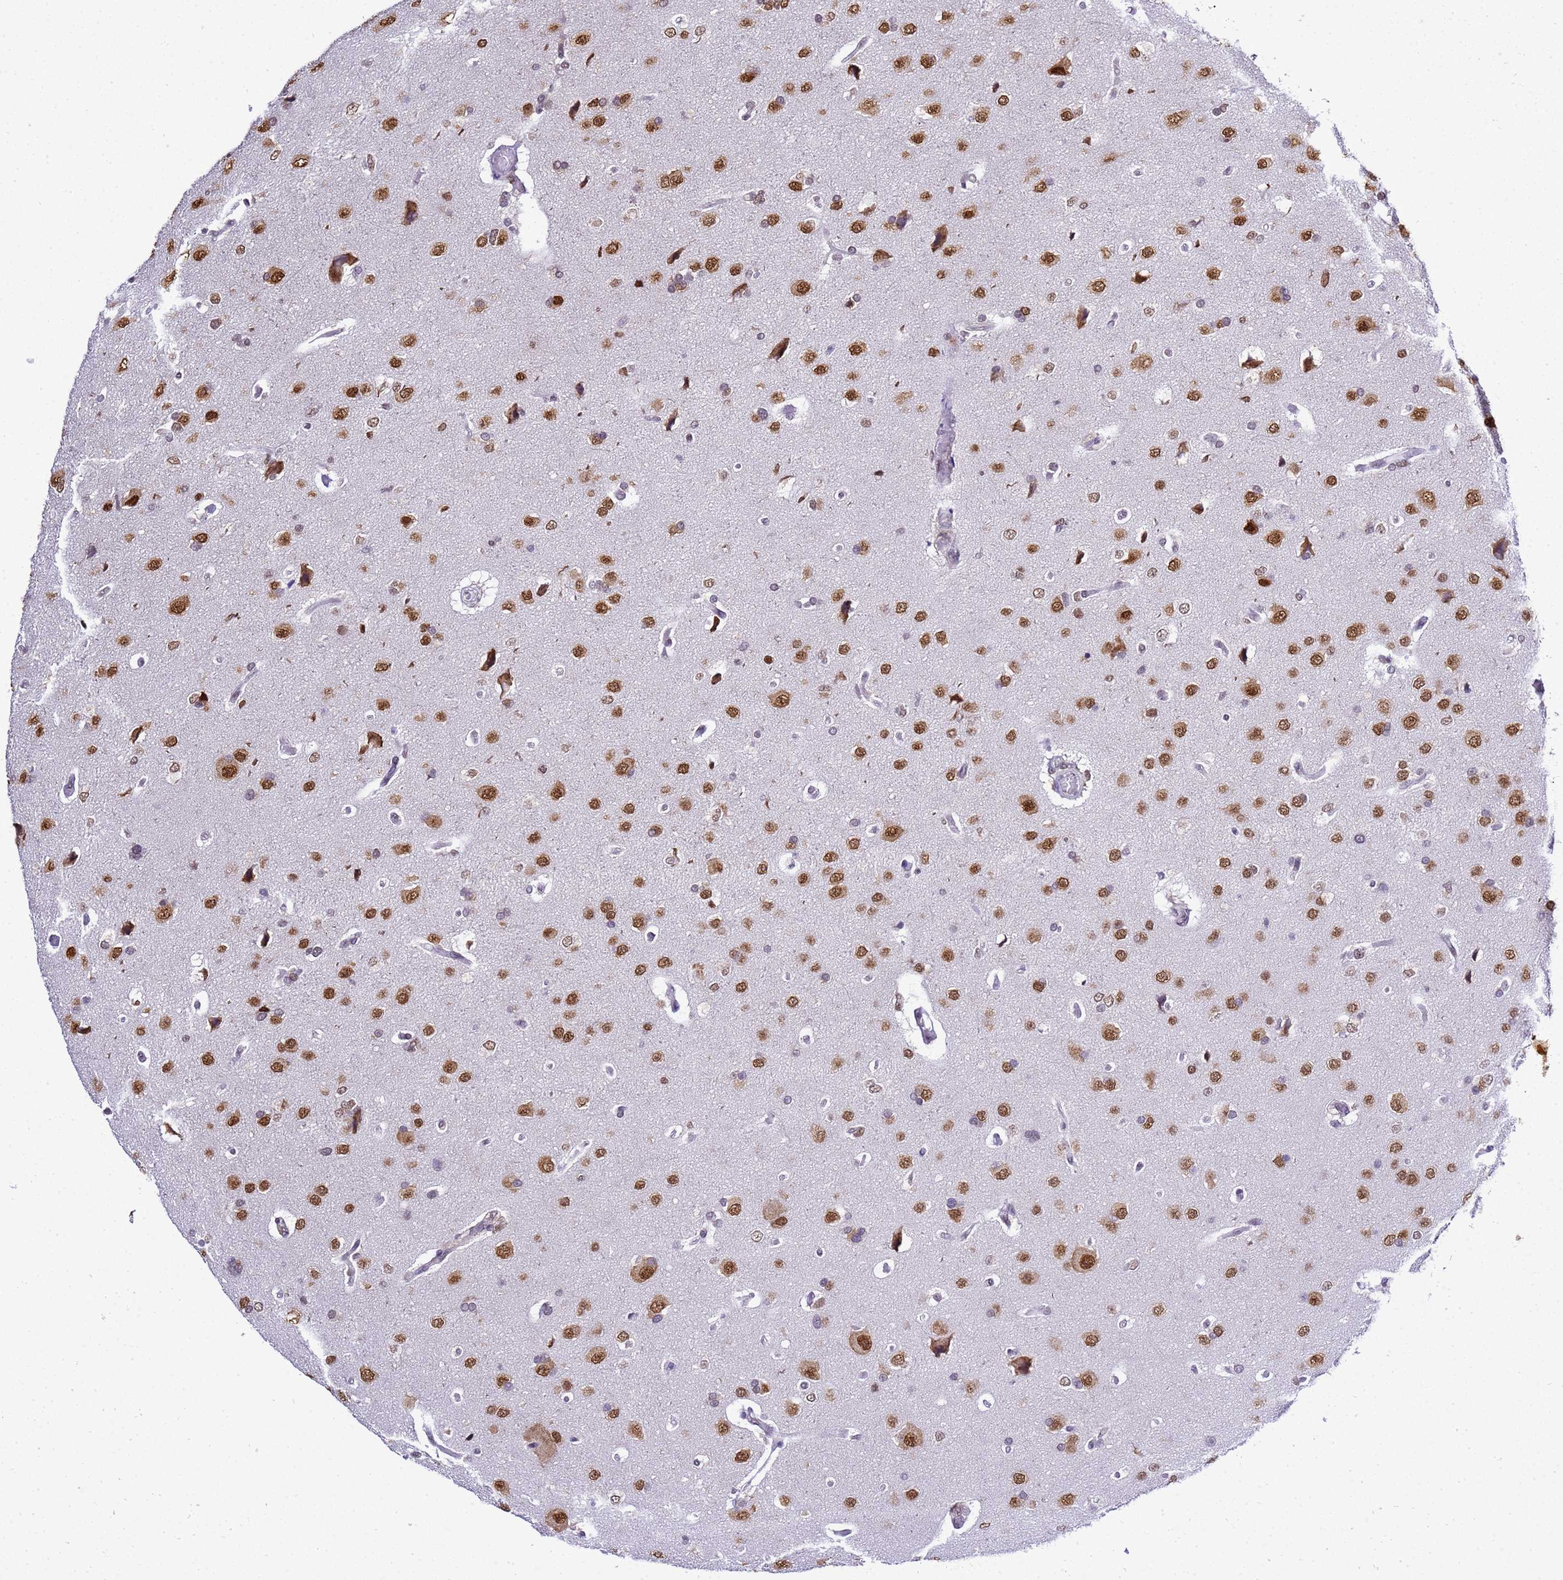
{"staining": {"intensity": "moderate", "quantity": ">75%", "location": "cytoplasmic/membranous,nuclear"}, "tissue": "glioma", "cell_type": "Tumor cells", "image_type": "cancer", "snomed": [{"axis": "morphology", "description": "Glioma, malignant, High grade"}, {"axis": "topography", "description": "Brain"}], "caption": "Immunohistochemical staining of human glioma exhibits medium levels of moderate cytoplasmic/membranous and nuclear protein positivity in about >75% of tumor cells.", "gene": "SMN1", "patient": {"sex": "male", "age": 77}}